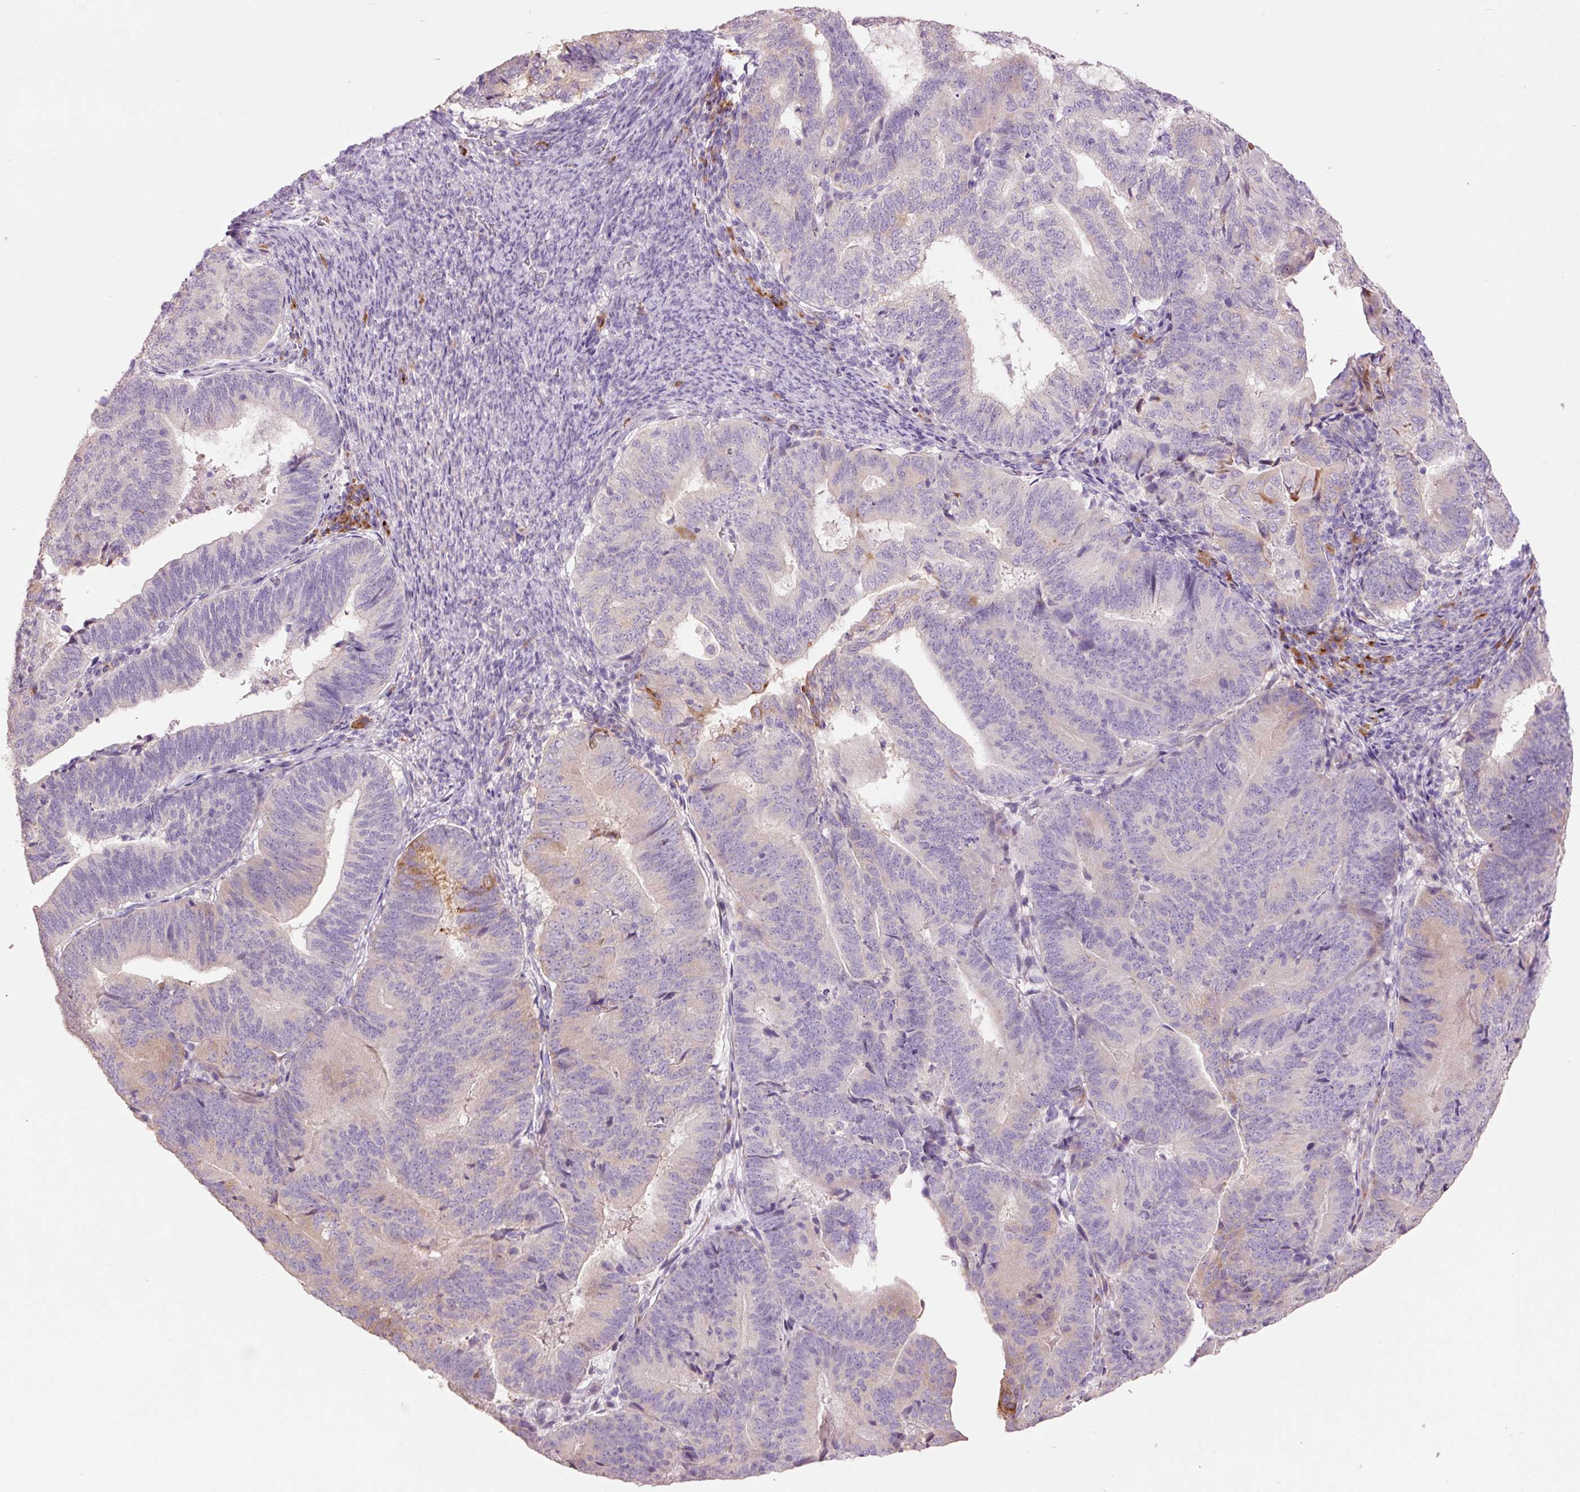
{"staining": {"intensity": "moderate", "quantity": "<25%", "location": "cytoplasmic/membranous"}, "tissue": "endometrial cancer", "cell_type": "Tumor cells", "image_type": "cancer", "snomed": [{"axis": "morphology", "description": "Adenocarcinoma, NOS"}, {"axis": "topography", "description": "Endometrium"}], "caption": "IHC (DAB (3,3'-diaminobenzidine)) staining of human endometrial cancer (adenocarcinoma) exhibits moderate cytoplasmic/membranous protein expression in approximately <25% of tumor cells.", "gene": "HAX1", "patient": {"sex": "female", "age": 70}}